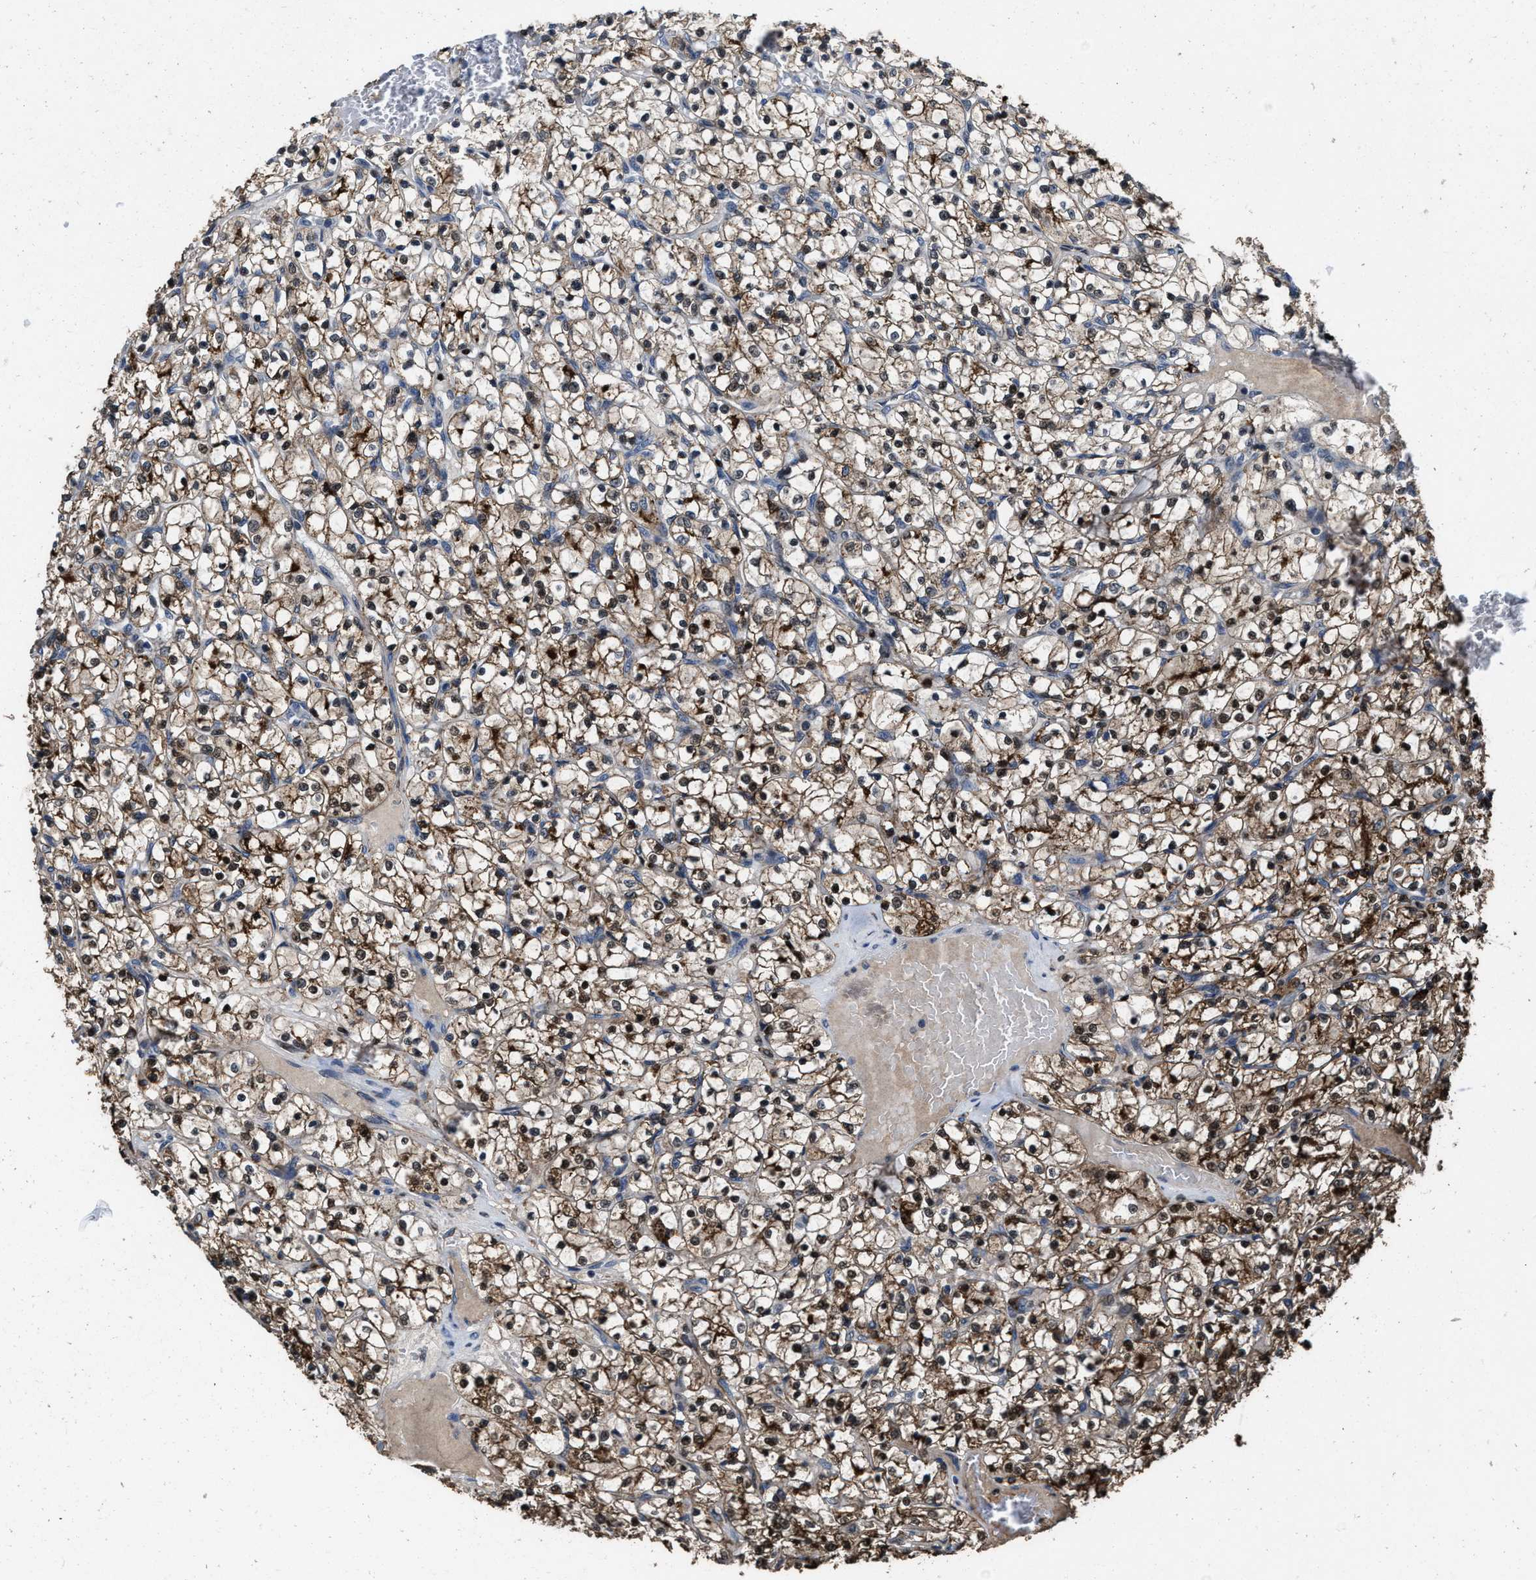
{"staining": {"intensity": "strong", "quantity": ">75%", "location": "cytoplasmic/membranous,nuclear"}, "tissue": "renal cancer", "cell_type": "Tumor cells", "image_type": "cancer", "snomed": [{"axis": "morphology", "description": "Adenocarcinoma, NOS"}, {"axis": "topography", "description": "Kidney"}], "caption": "This is a histology image of immunohistochemistry staining of renal cancer (adenocarcinoma), which shows strong positivity in the cytoplasmic/membranous and nuclear of tumor cells.", "gene": "ZNF20", "patient": {"sex": "female", "age": 69}}